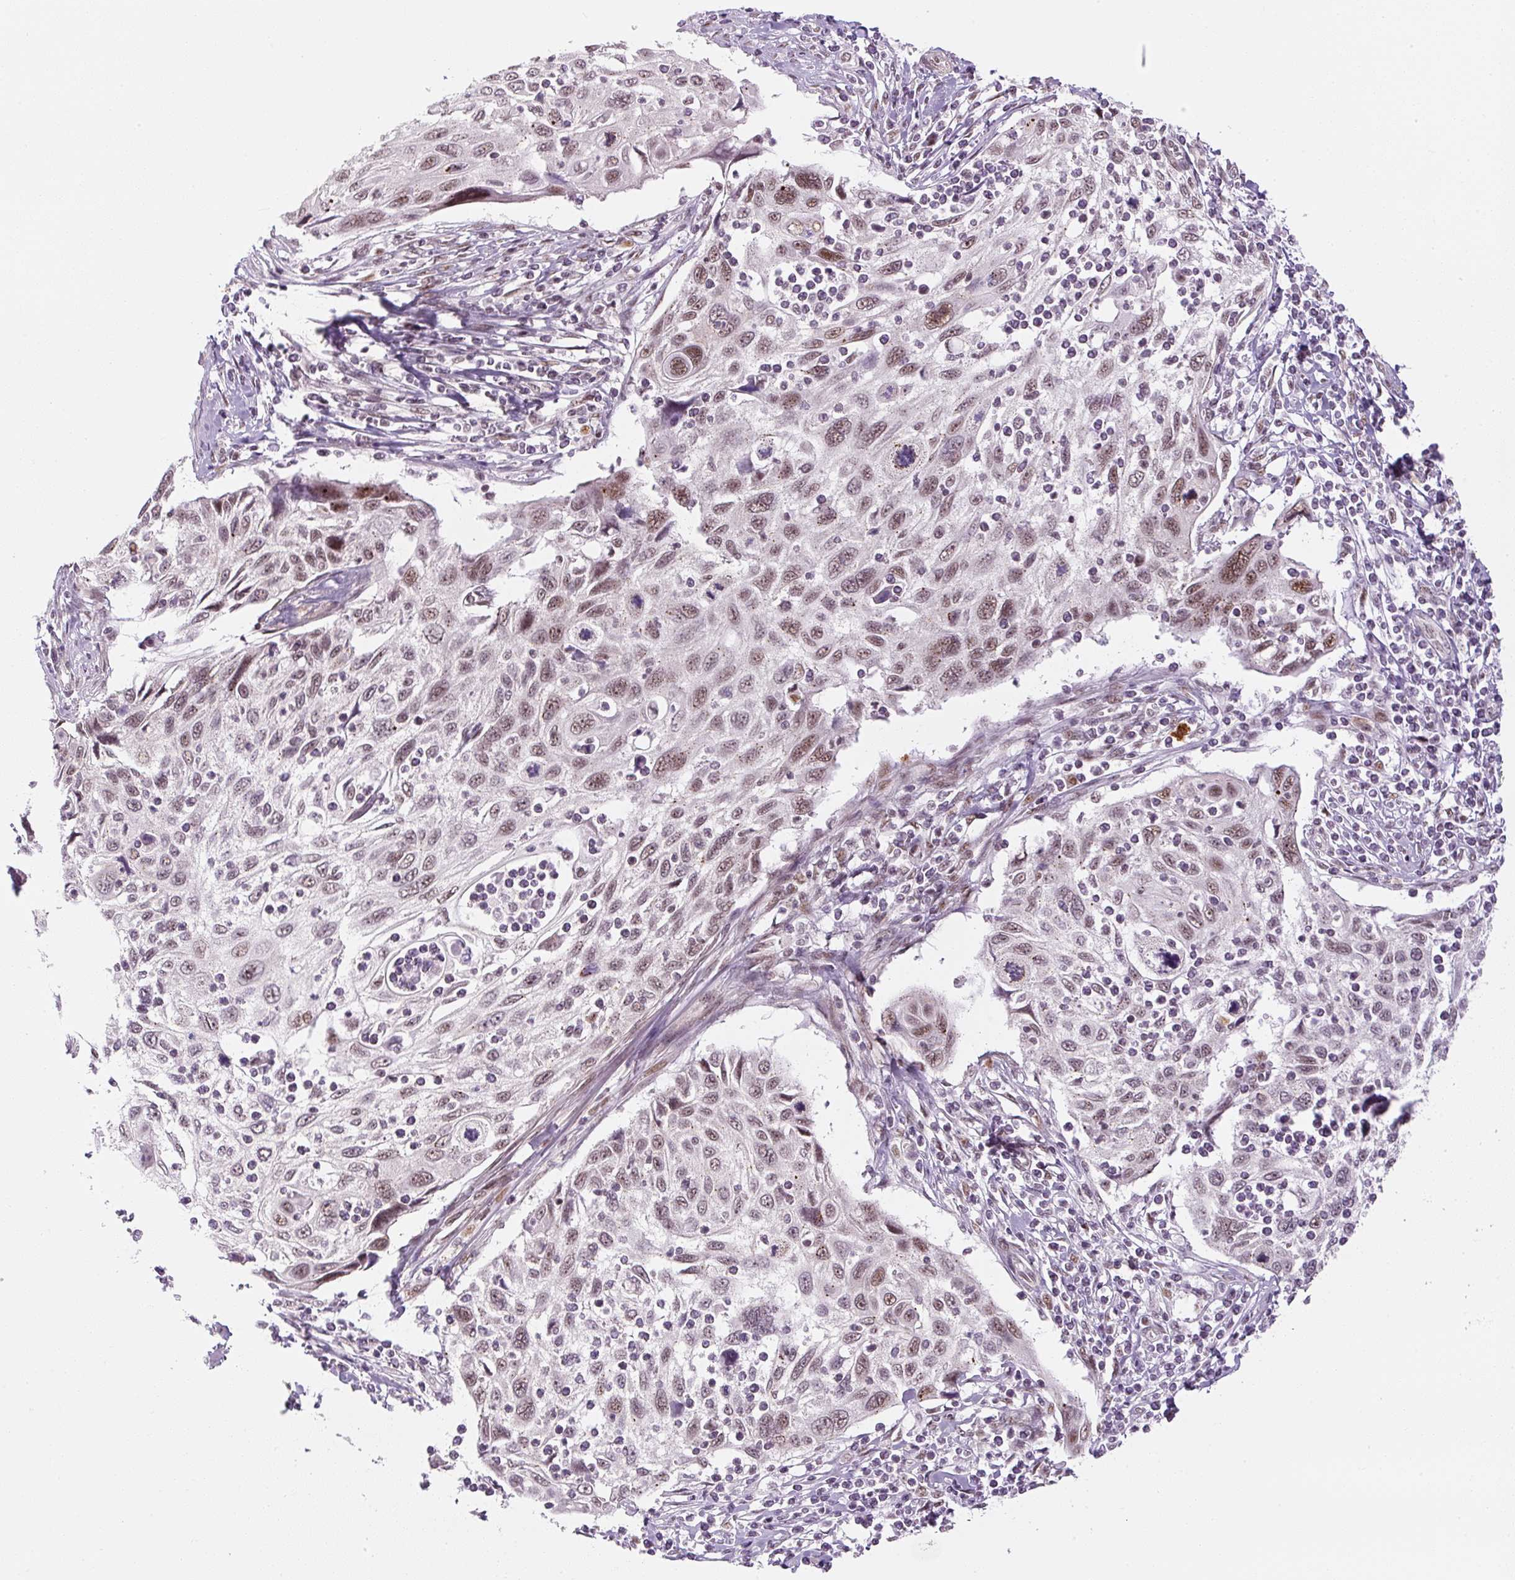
{"staining": {"intensity": "moderate", "quantity": ">75%", "location": "nuclear"}, "tissue": "cervical cancer", "cell_type": "Tumor cells", "image_type": "cancer", "snomed": [{"axis": "morphology", "description": "Squamous cell carcinoma, NOS"}, {"axis": "topography", "description": "Cervix"}], "caption": "Cervical cancer (squamous cell carcinoma) was stained to show a protein in brown. There is medium levels of moderate nuclear staining in about >75% of tumor cells.", "gene": "U2AF2", "patient": {"sex": "female", "age": 70}}